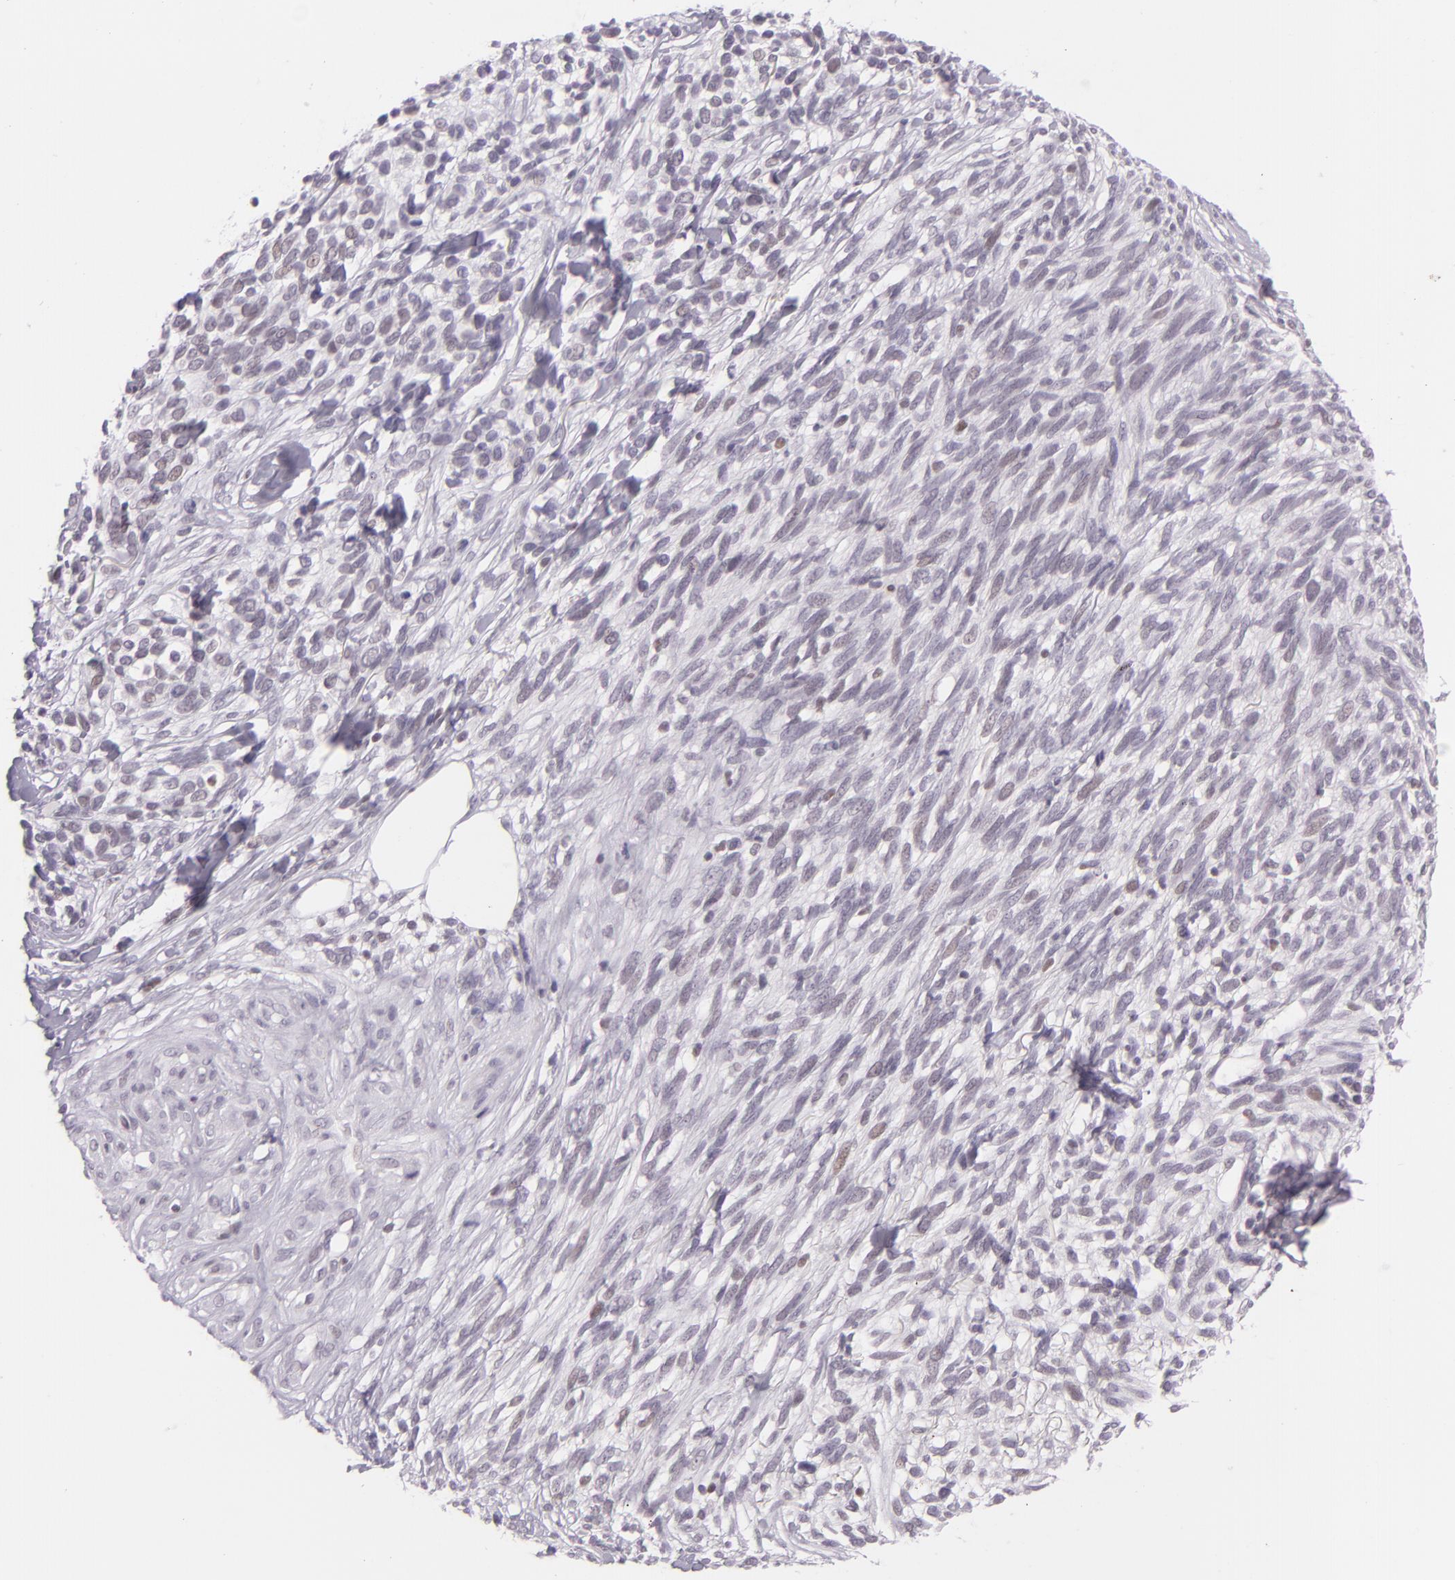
{"staining": {"intensity": "negative", "quantity": "none", "location": "none"}, "tissue": "melanoma", "cell_type": "Tumor cells", "image_type": "cancer", "snomed": [{"axis": "morphology", "description": "Malignant melanoma, NOS"}, {"axis": "topography", "description": "Skin"}], "caption": "The histopathology image displays no significant expression in tumor cells of melanoma. Nuclei are stained in blue.", "gene": "CHEK2", "patient": {"sex": "female", "age": 85}}